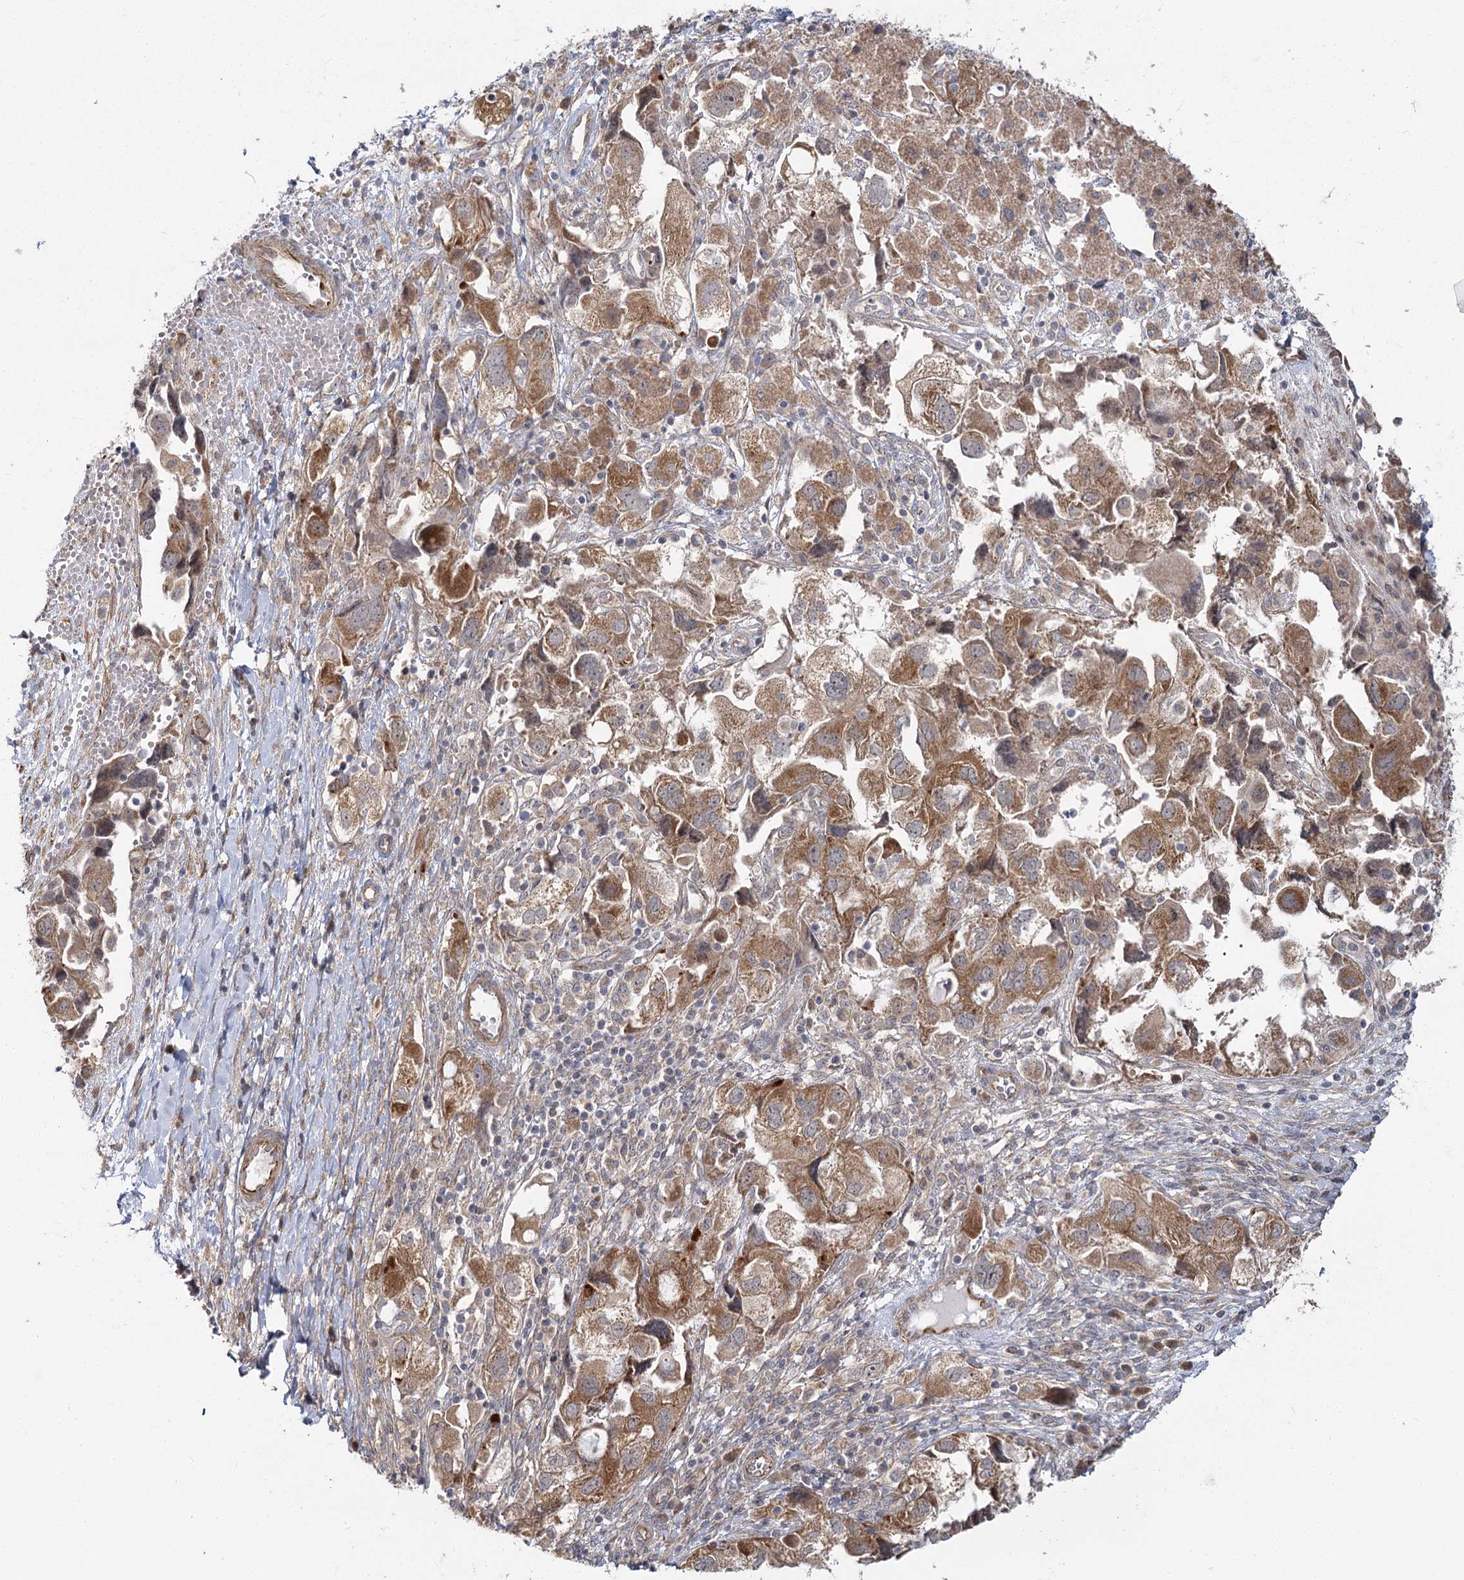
{"staining": {"intensity": "moderate", "quantity": ">75%", "location": "cytoplasmic/membranous"}, "tissue": "ovarian cancer", "cell_type": "Tumor cells", "image_type": "cancer", "snomed": [{"axis": "morphology", "description": "Carcinoma, NOS"}, {"axis": "morphology", "description": "Cystadenocarcinoma, serous, NOS"}, {"axis": "topography", "description": "Ovary"}], "caption": "This is an image of IHC staining of ovarian cancer, which shows moderate expression in the cytoplasmic/membranous of tumor cells.", "gene": "TBC1D9B", "patient": {"sex": "female", "age": 69}}